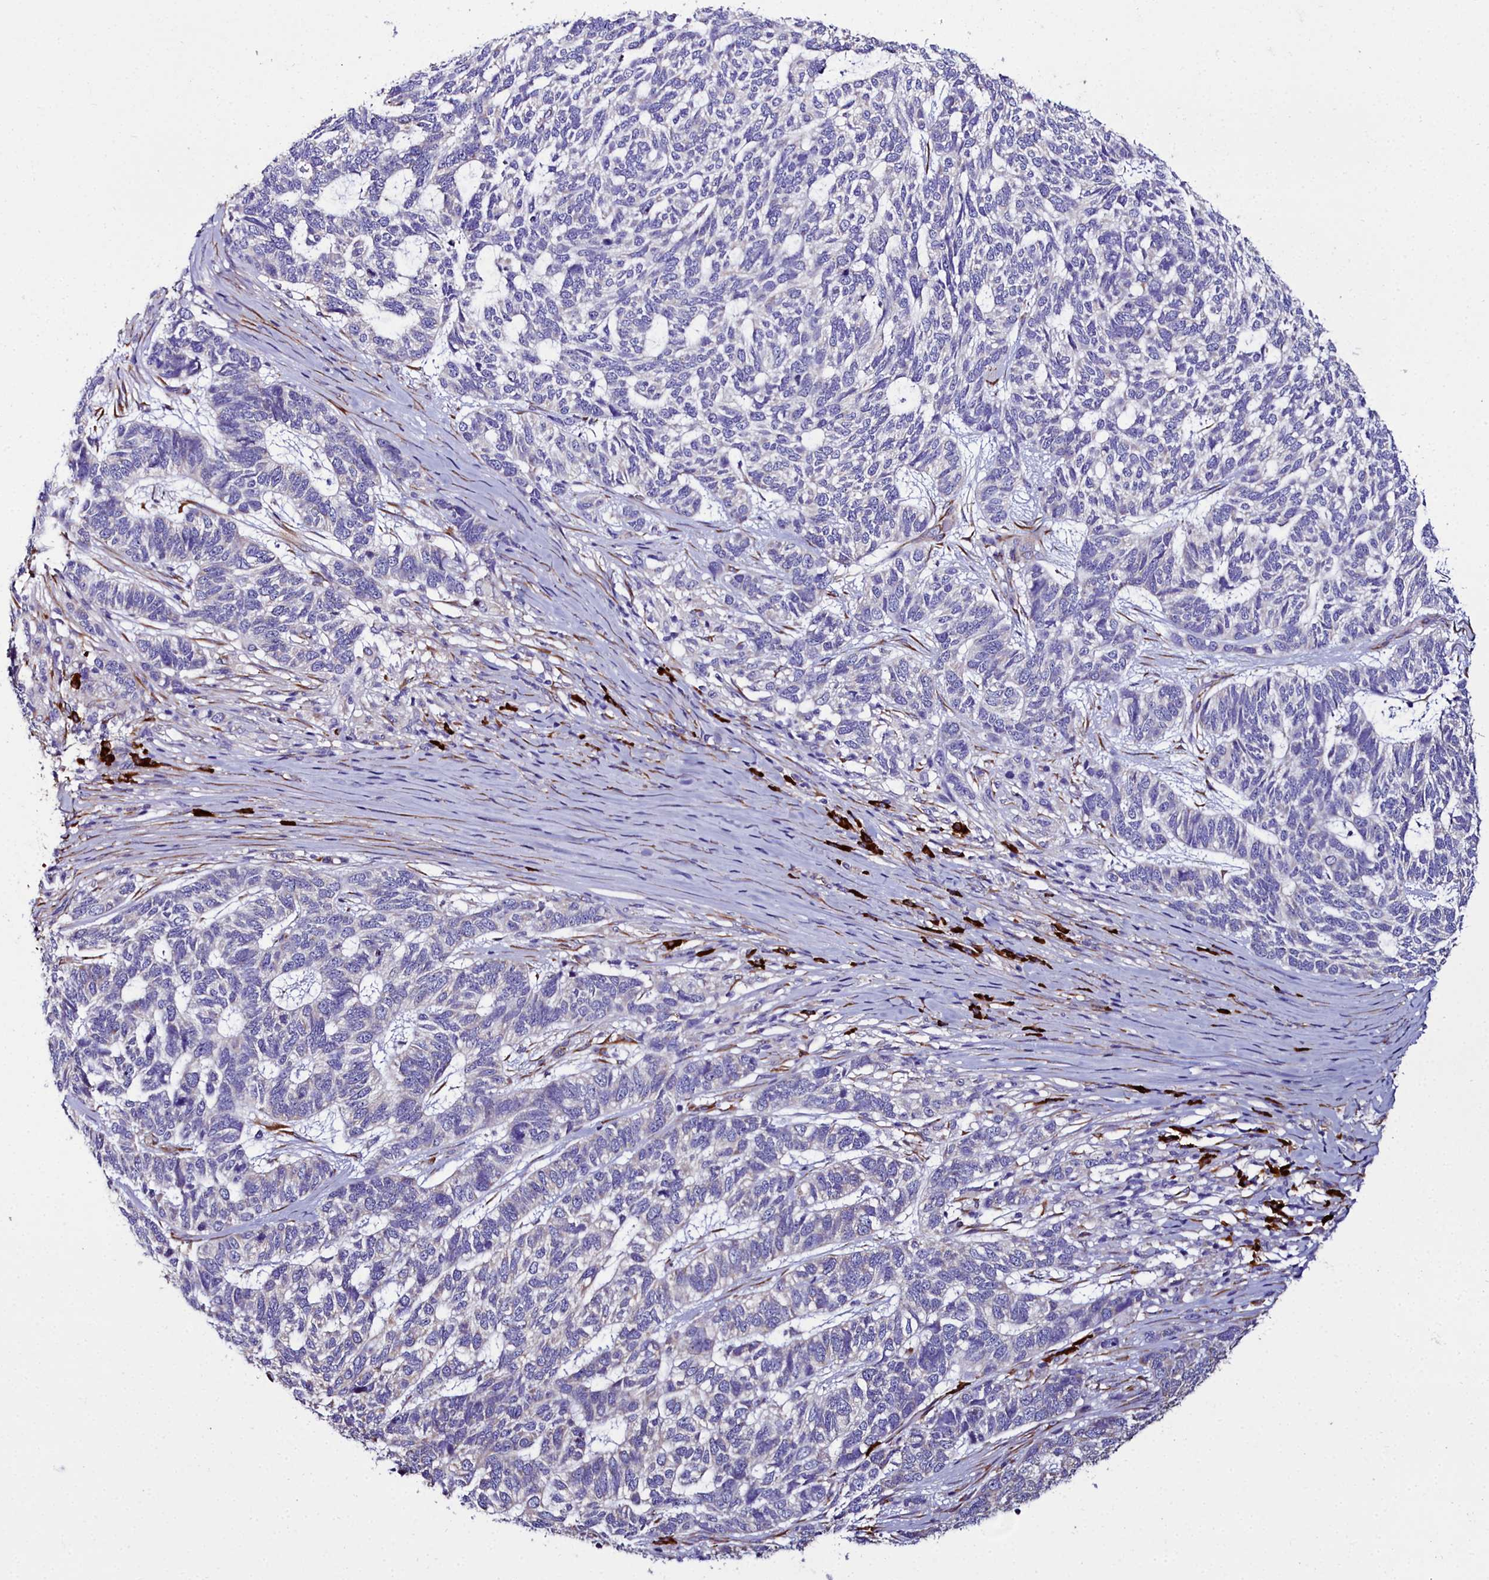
{"staining": {"intensity": "negative", "quantity": "none", "location": "none"}, "tissue": "skin cancer", "cell_type": "Tumor cells", "image_type": "cancer", "snomed": [{"axis": "morphology", "description": "Basal cell carcinoma"}, {"axis": "topography", "description": "Skin"}], "caption": "High magnification brightfield microscopy of skin cancer stained with DAB (brown) and counterstained with hematoxylin (blue): tumor cells show no significant expression.", "gene": "TXNDC5", "patient": {"sex": "female", "age": 65}}